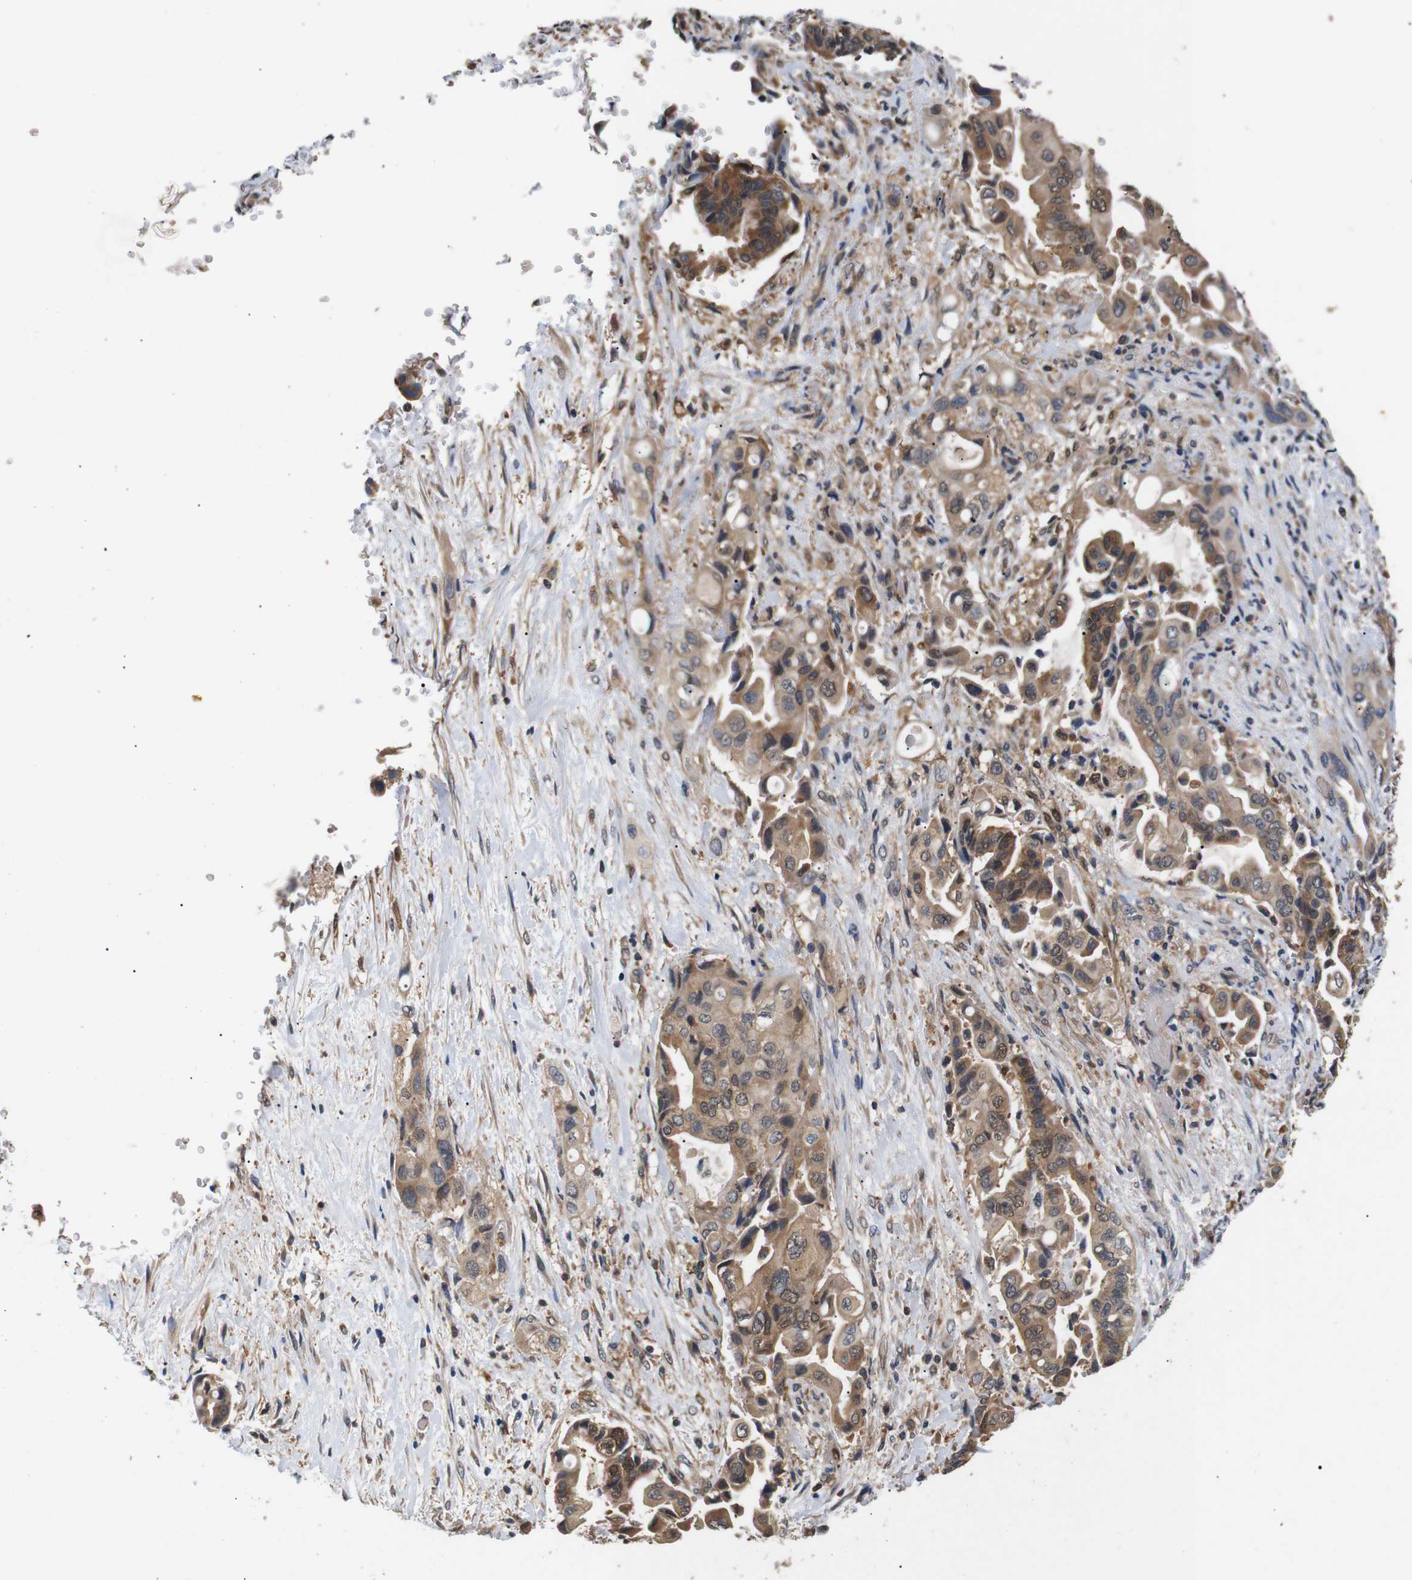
{"staining": {"intensity": "moderate", "quantity": ">75%", "location": "cytoplasmic/membranous"}, "tissue": "liver cancer", "cell_type": "Tumor cells", "image_type": "cancer", "snomed": [{"axis": "morphology", "description": "Cholangiocarcinoma"}, {"axis": "topography", "description": "Liver"}], "caption": "An immunohistochemistry image of tumor tissue is shown. Protein staining in brown shows moderate cytoplasmic/membranous positivity in liver cancer (cholangiocarcinoma) within tumor cells. (Stains: DAB (3,3'-diaminobenzidine) in brown, nuclei in blue, Microscopy: brightfield microscopy at high magnification).", "gene": "DDR1", "patient": {"sex": "female", "age": 61}}